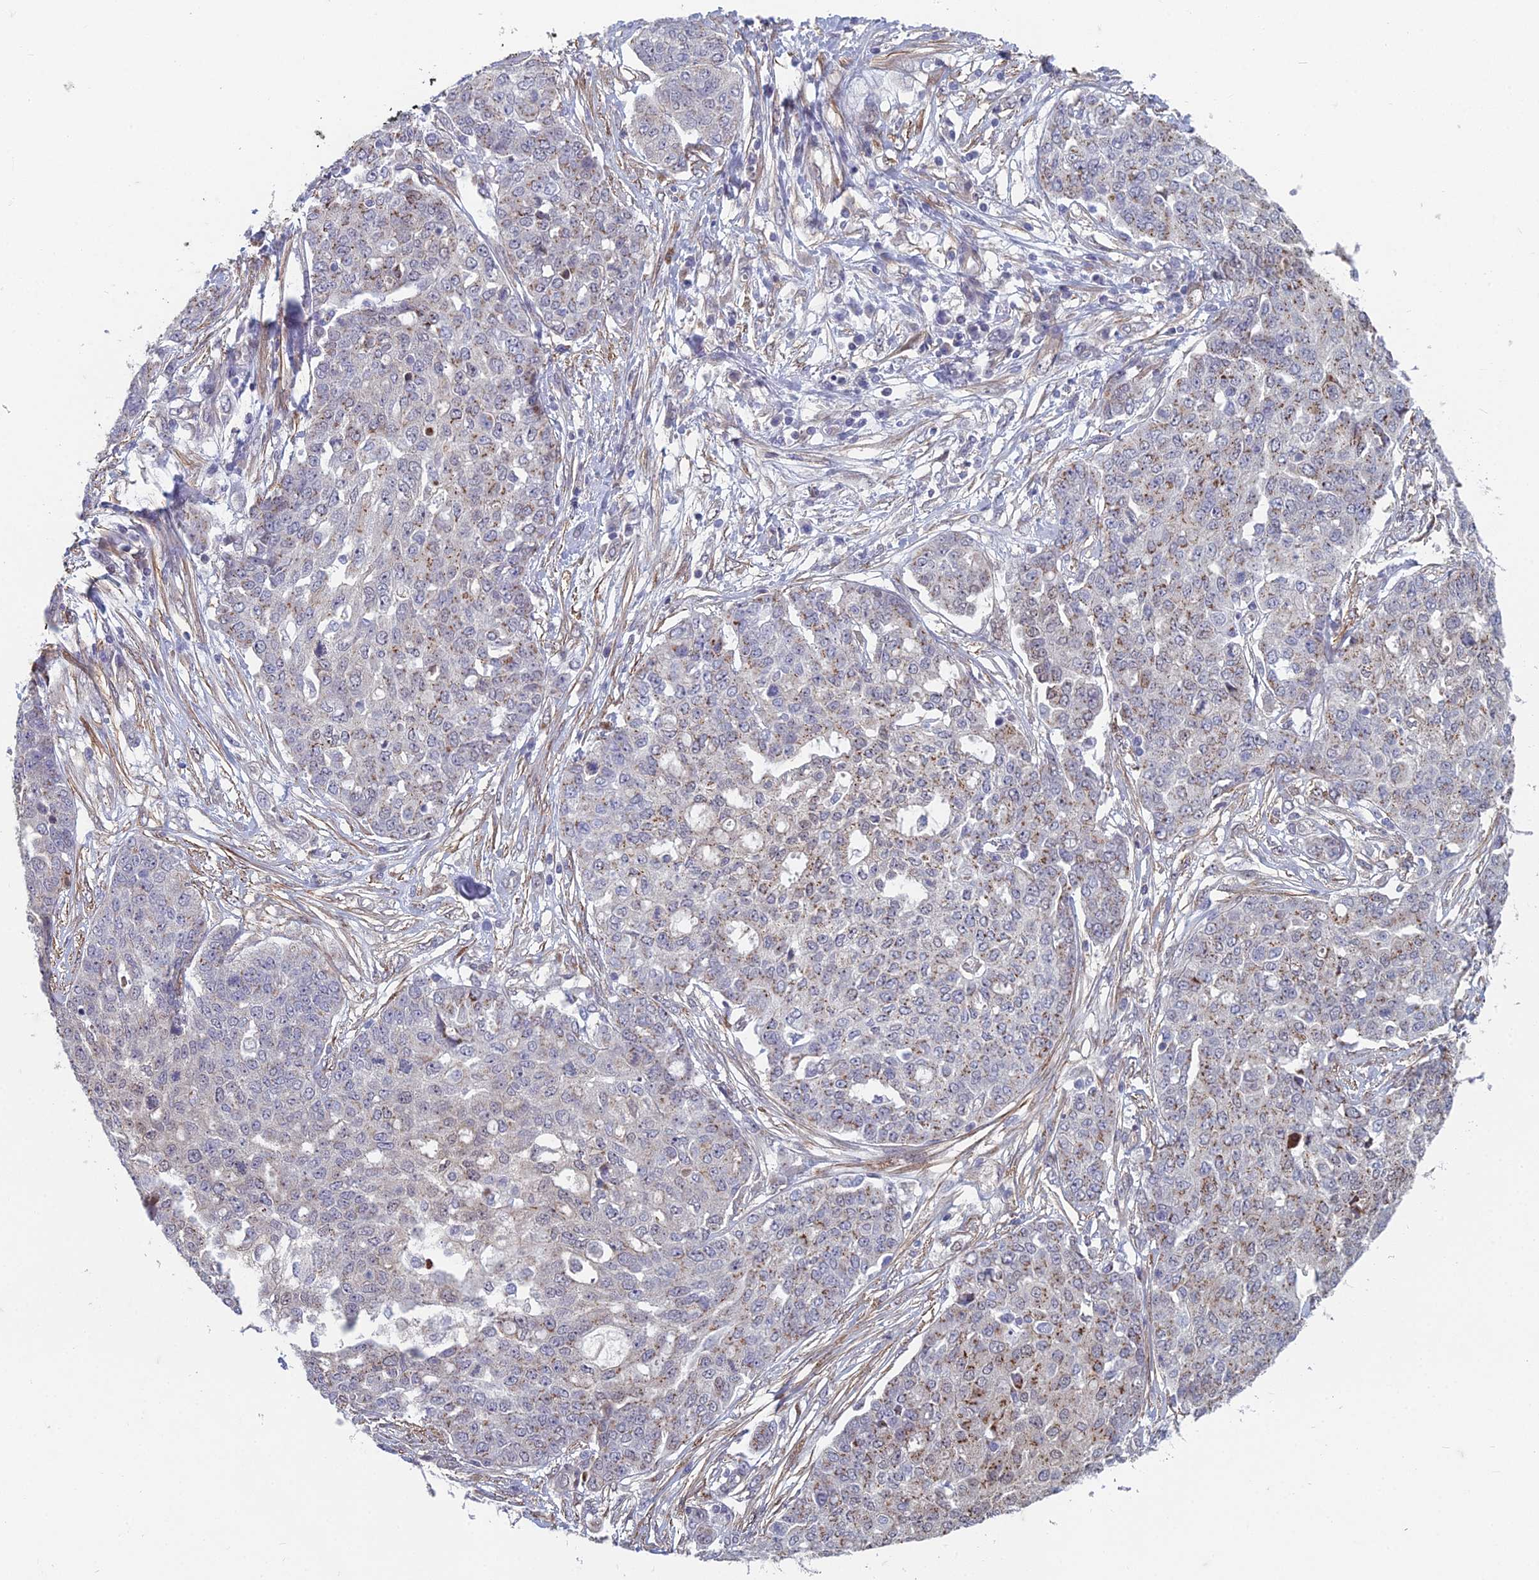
{"staining": {"intensity": "moderate", "quantity": "<25%", "location": "cytoplasmic/membranous"}, "tissue": "ovarian cancer", "cell_type": "Tumor cells", "image_type": "cancer", "snomed": [{"axis": "morphology", "description": "Cystadenocarcinoma, serous, NOS"}, {"axis": "topography", "description": "Soft tissue"}, {"axis": "topography", "description": "Ovary"}], "caption": "Ovarian cancer (serous cystadenocarcinoma) tissue reveals moderate cytoplasmic/membranous positivity in about <25% of tumor cells, visualized by immunohistochemistry.", "gene": "ZNF626", "patient": {"sex": "female", "age": 57}}